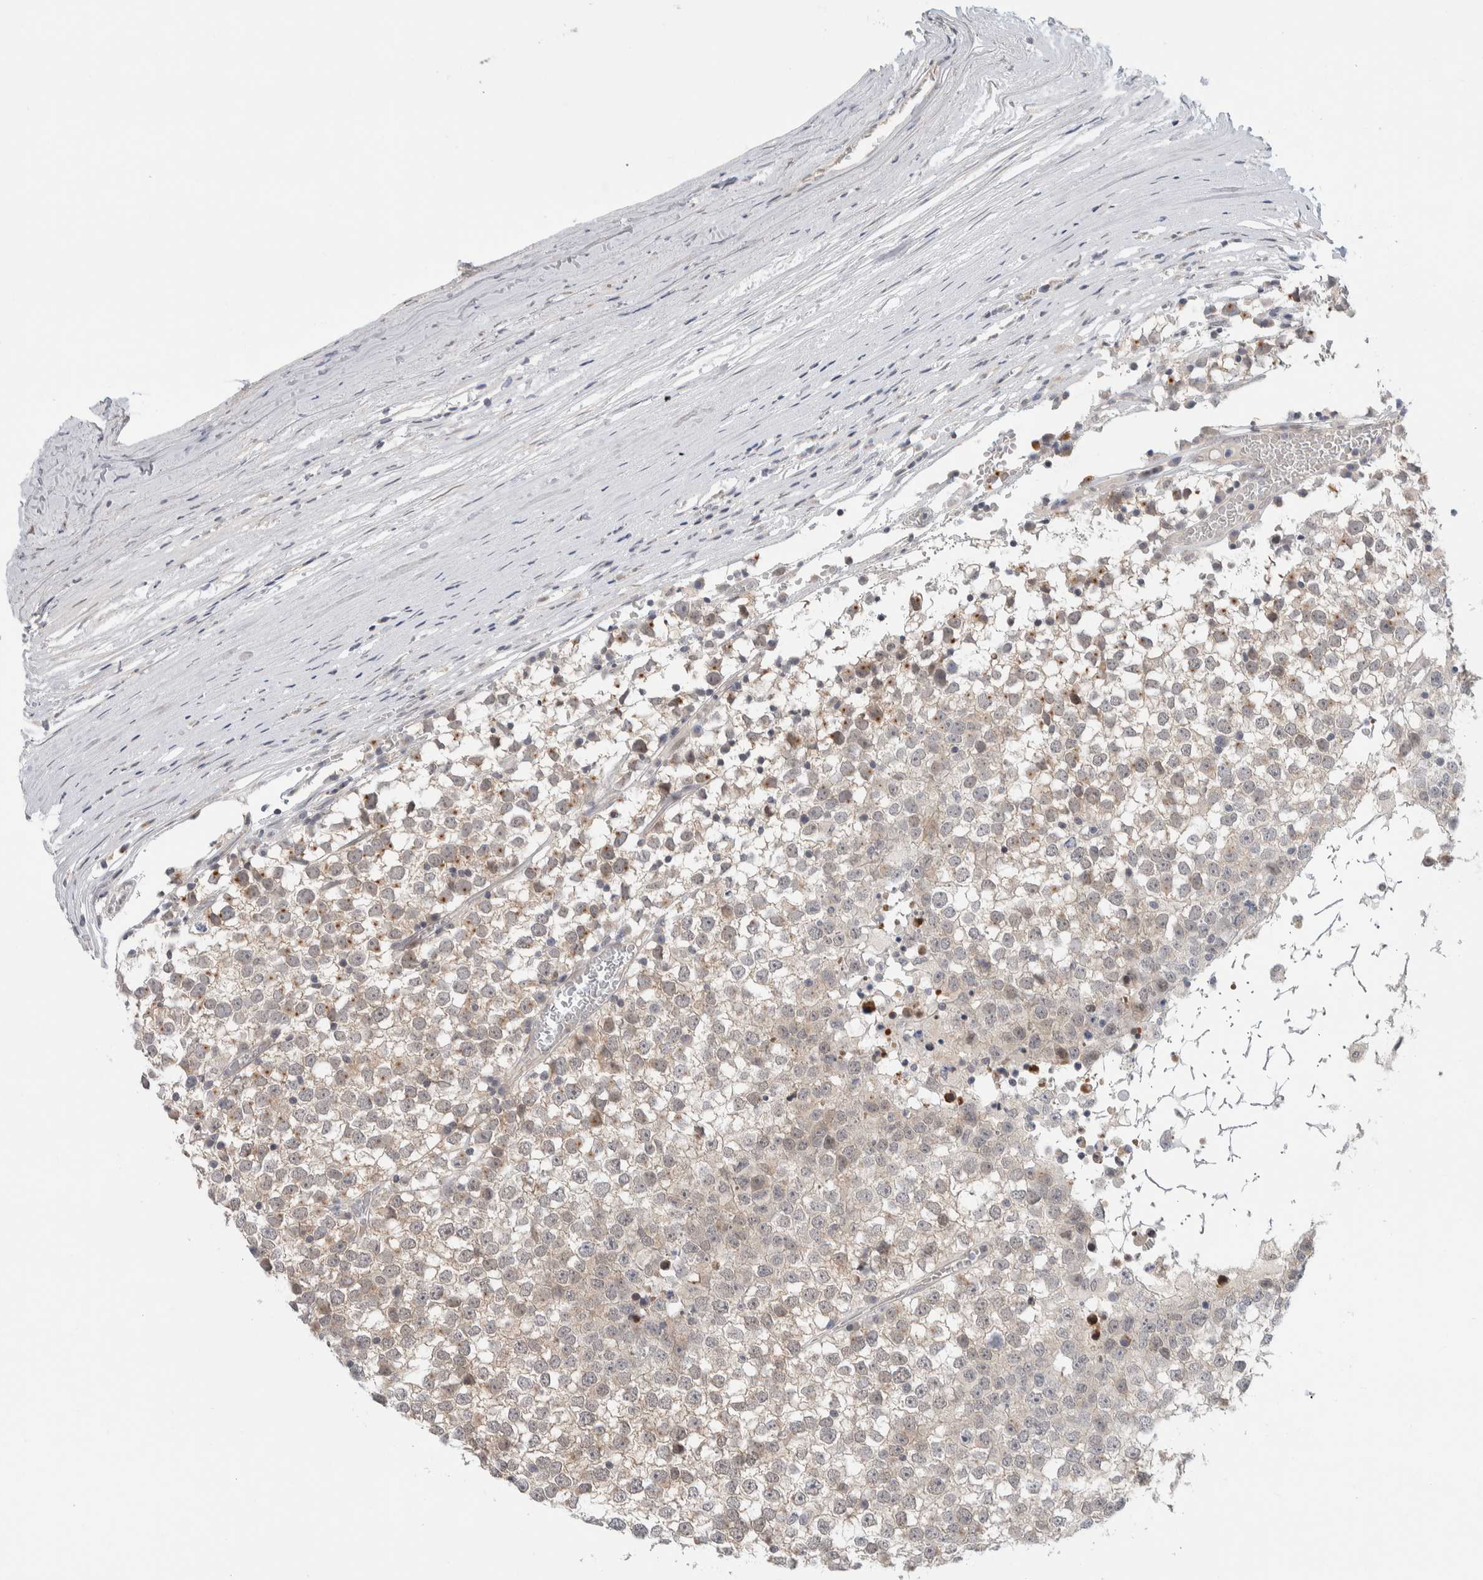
{"staining": {"intensity": "weak", "quantity": "<25%", "location": "cytoplasmic/membranous"}, "tissue": "testis cancer", "cell_type": "Tumor cells", "image_type": "cancer", "snomed": [{"axis": "morphology", "description": "Seminoma, NOS"}, {"axis": "topography", "description": "Testis"}], "caption": "Protein analysis of testis cancer displays no significant positivity in tumor cells.", "gene": "NCR3LG1", "patient": {"sex": "male", "age": 65}}